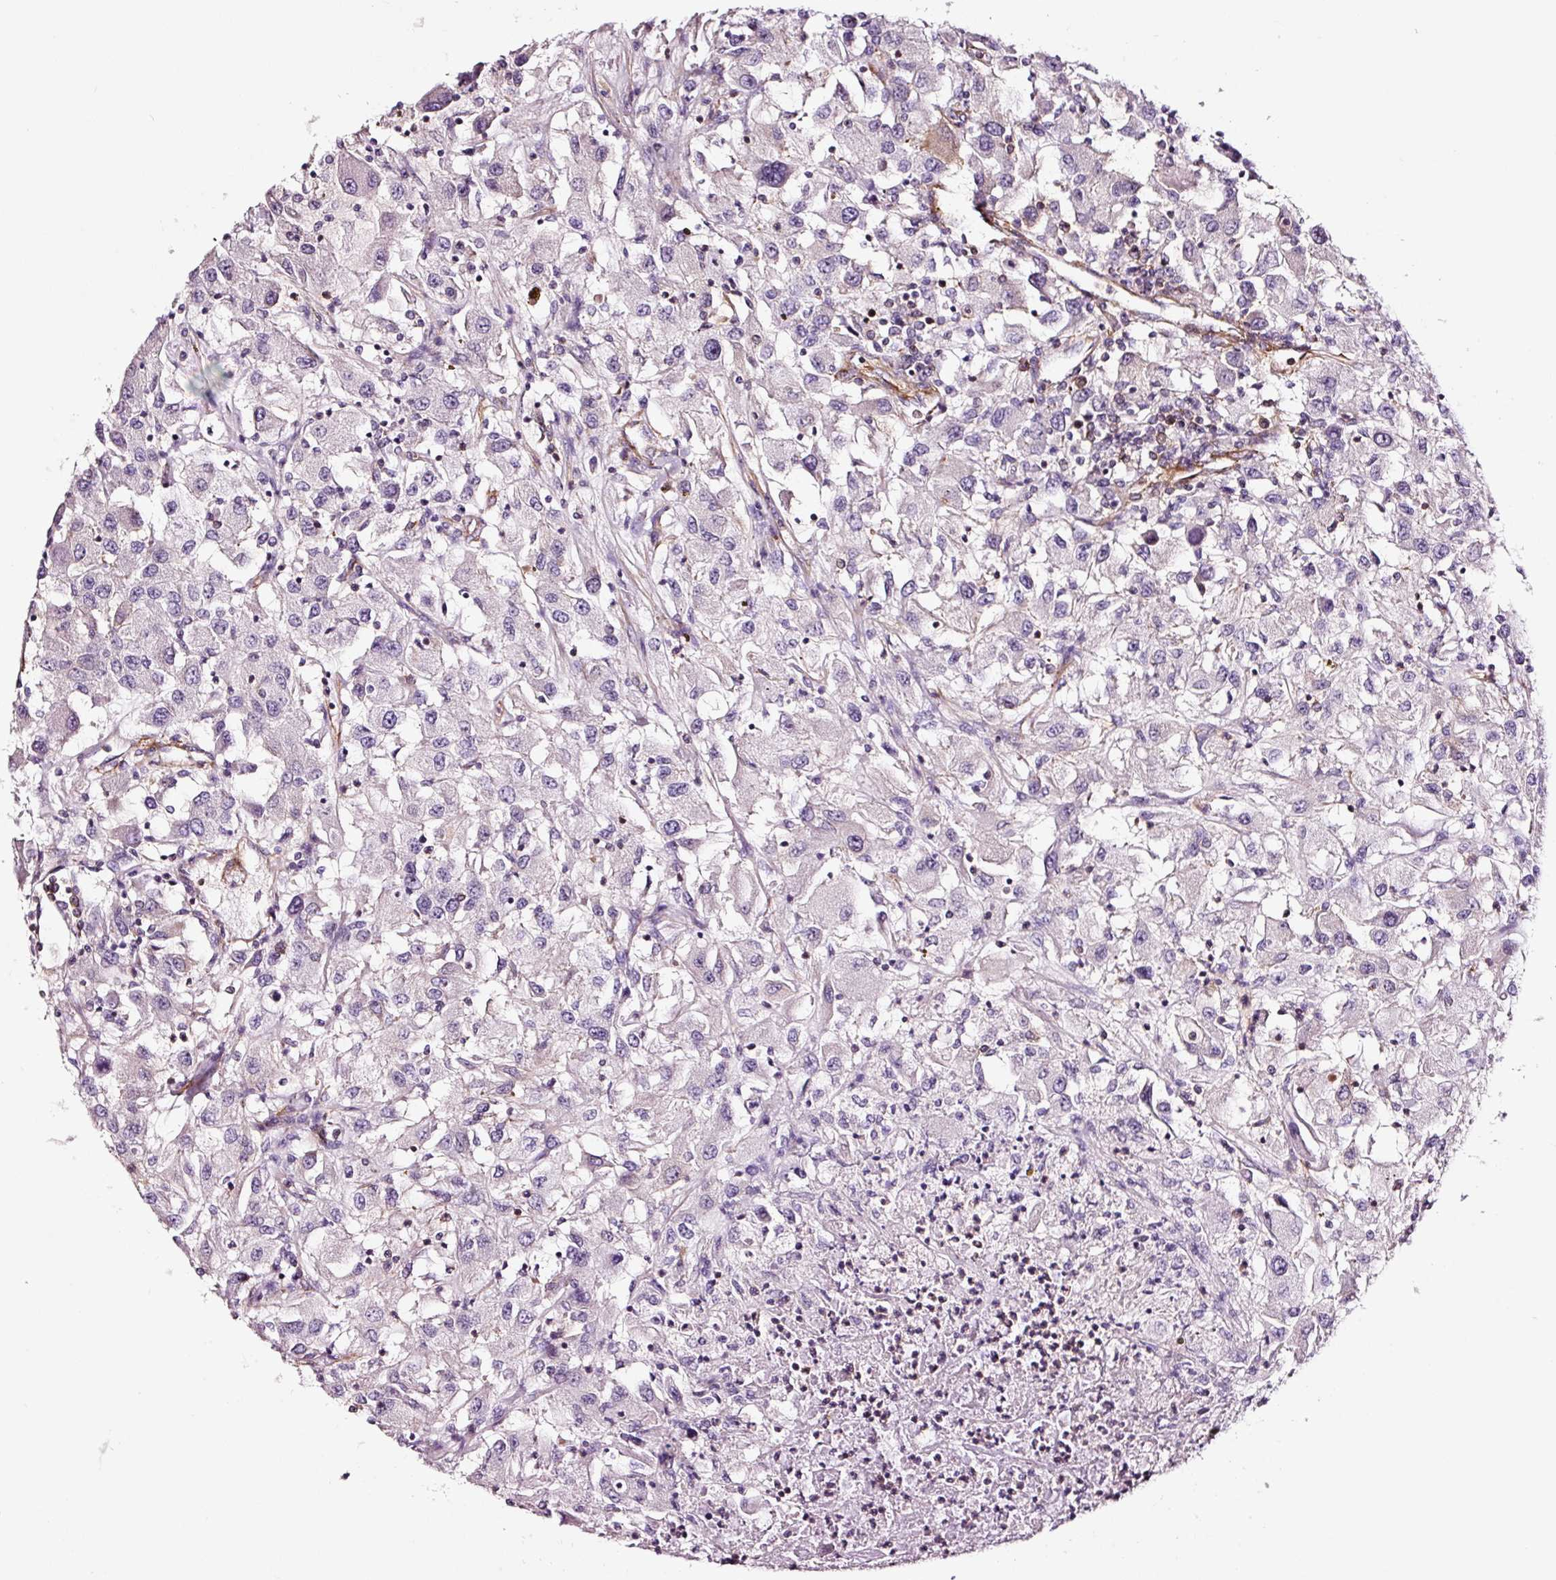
{"staining": {"intensity": "negative", "quantity": "none", "location": "none"}, "tissue": "renal cancer", "cell_type": "Tumor cells", "image_type": "cancer", "snomed": [{"axis": "morphology", "description": "Adenocarcinoma, NOS"}, {"axis": "topography", "description": "Kidney"}], "caption": "Renal cancer stained for a protein using immunohistochemistry shows no positivity tumor cells.", "gene": "ADD3", "patient": {"sex": "female", "age": 67}}